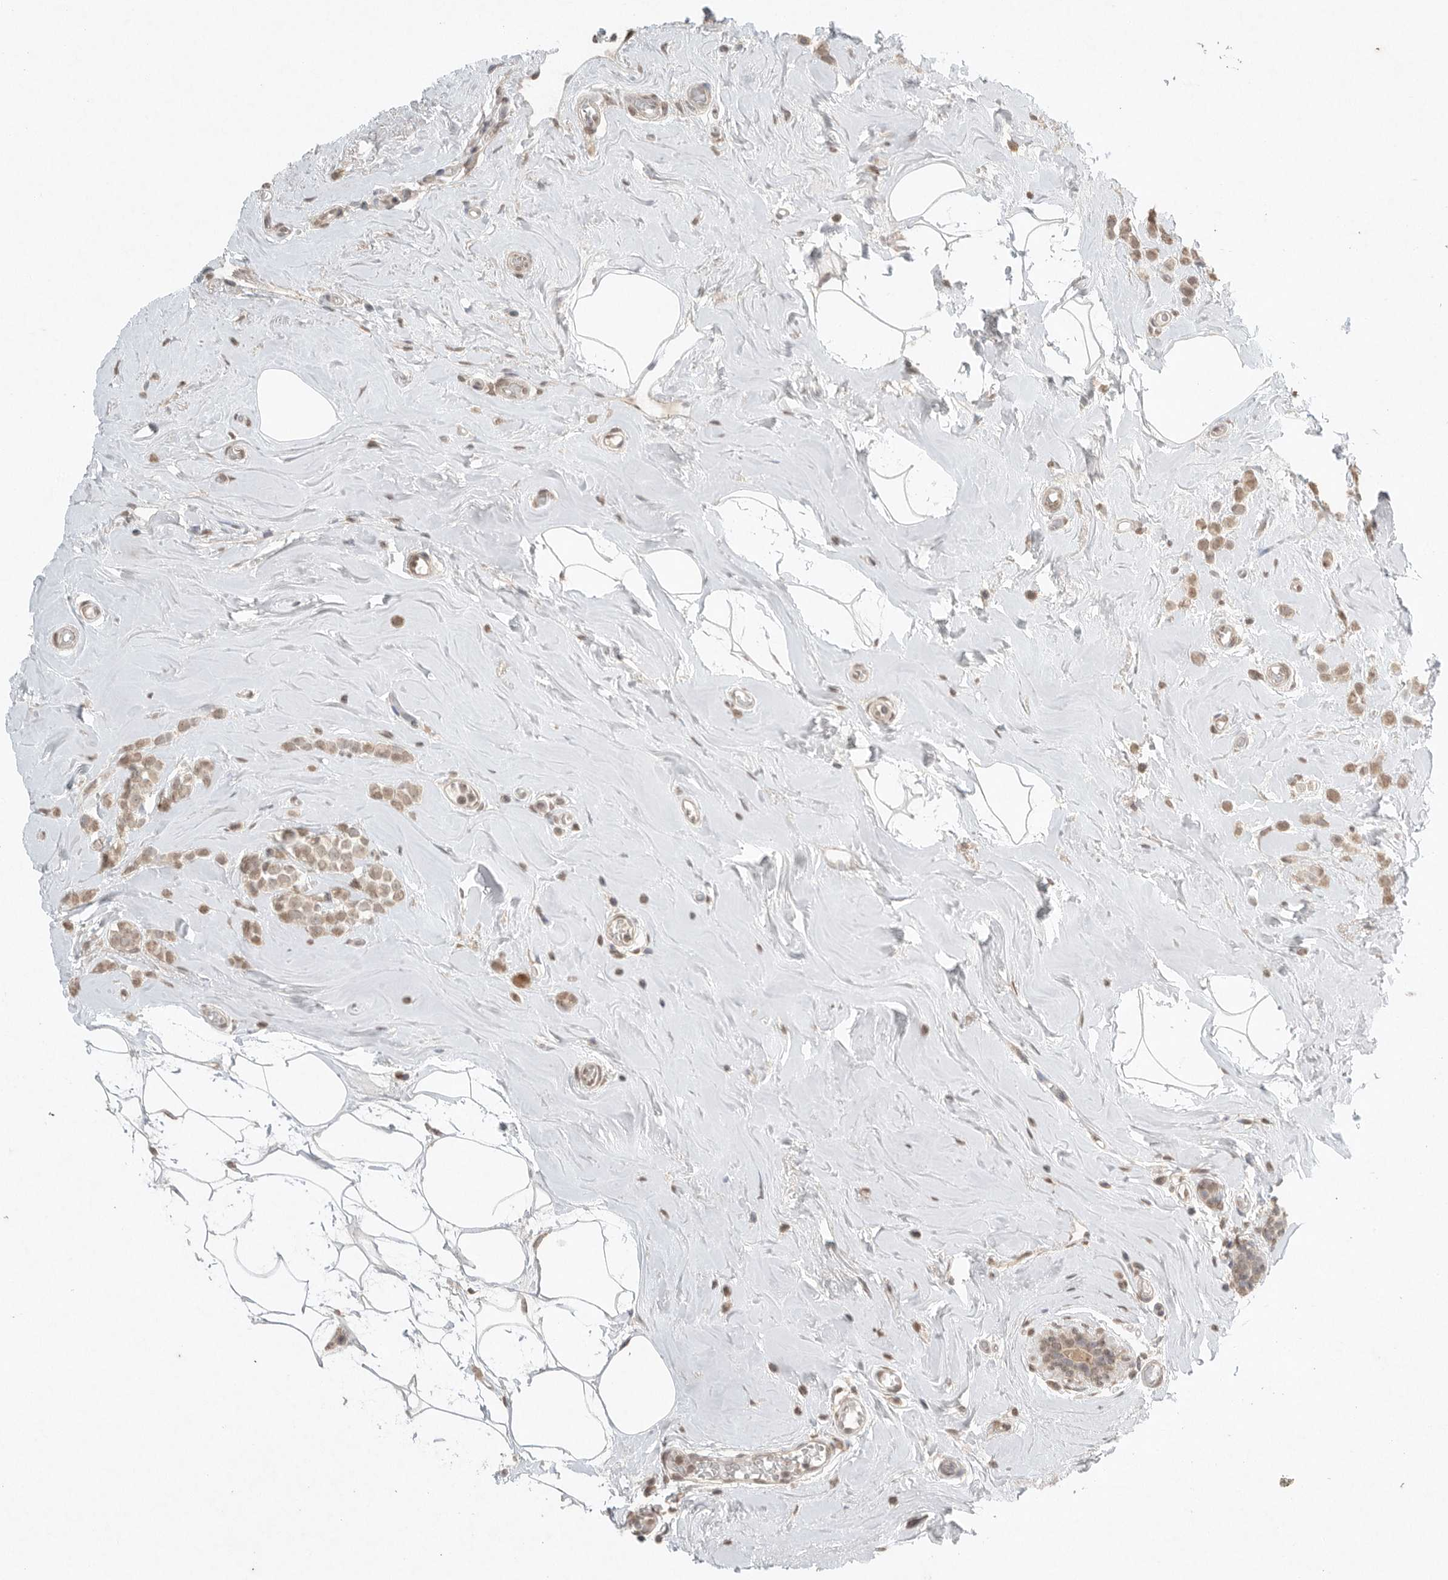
{"staining": {"intensity": "moderate", "quantity": ">75%", "location": "nuclear"}, "tissue": "breast cancer", "cell_type": "Tumor cells", "image_type": "cancer", "snomed": [{"axis": "morphology", "description": "Lobular carcinoma"}, {"axis": "topography", "description": "Breast"}], "caption": "Immunohistochemistry (IHC) of human lobular carcinoma (breast) demonstrates medium levels of moderate nuclear positivity in about >75% of tumor cells.", "gene": "KLK5", "patient": {"sex": "female", "age": 47}}